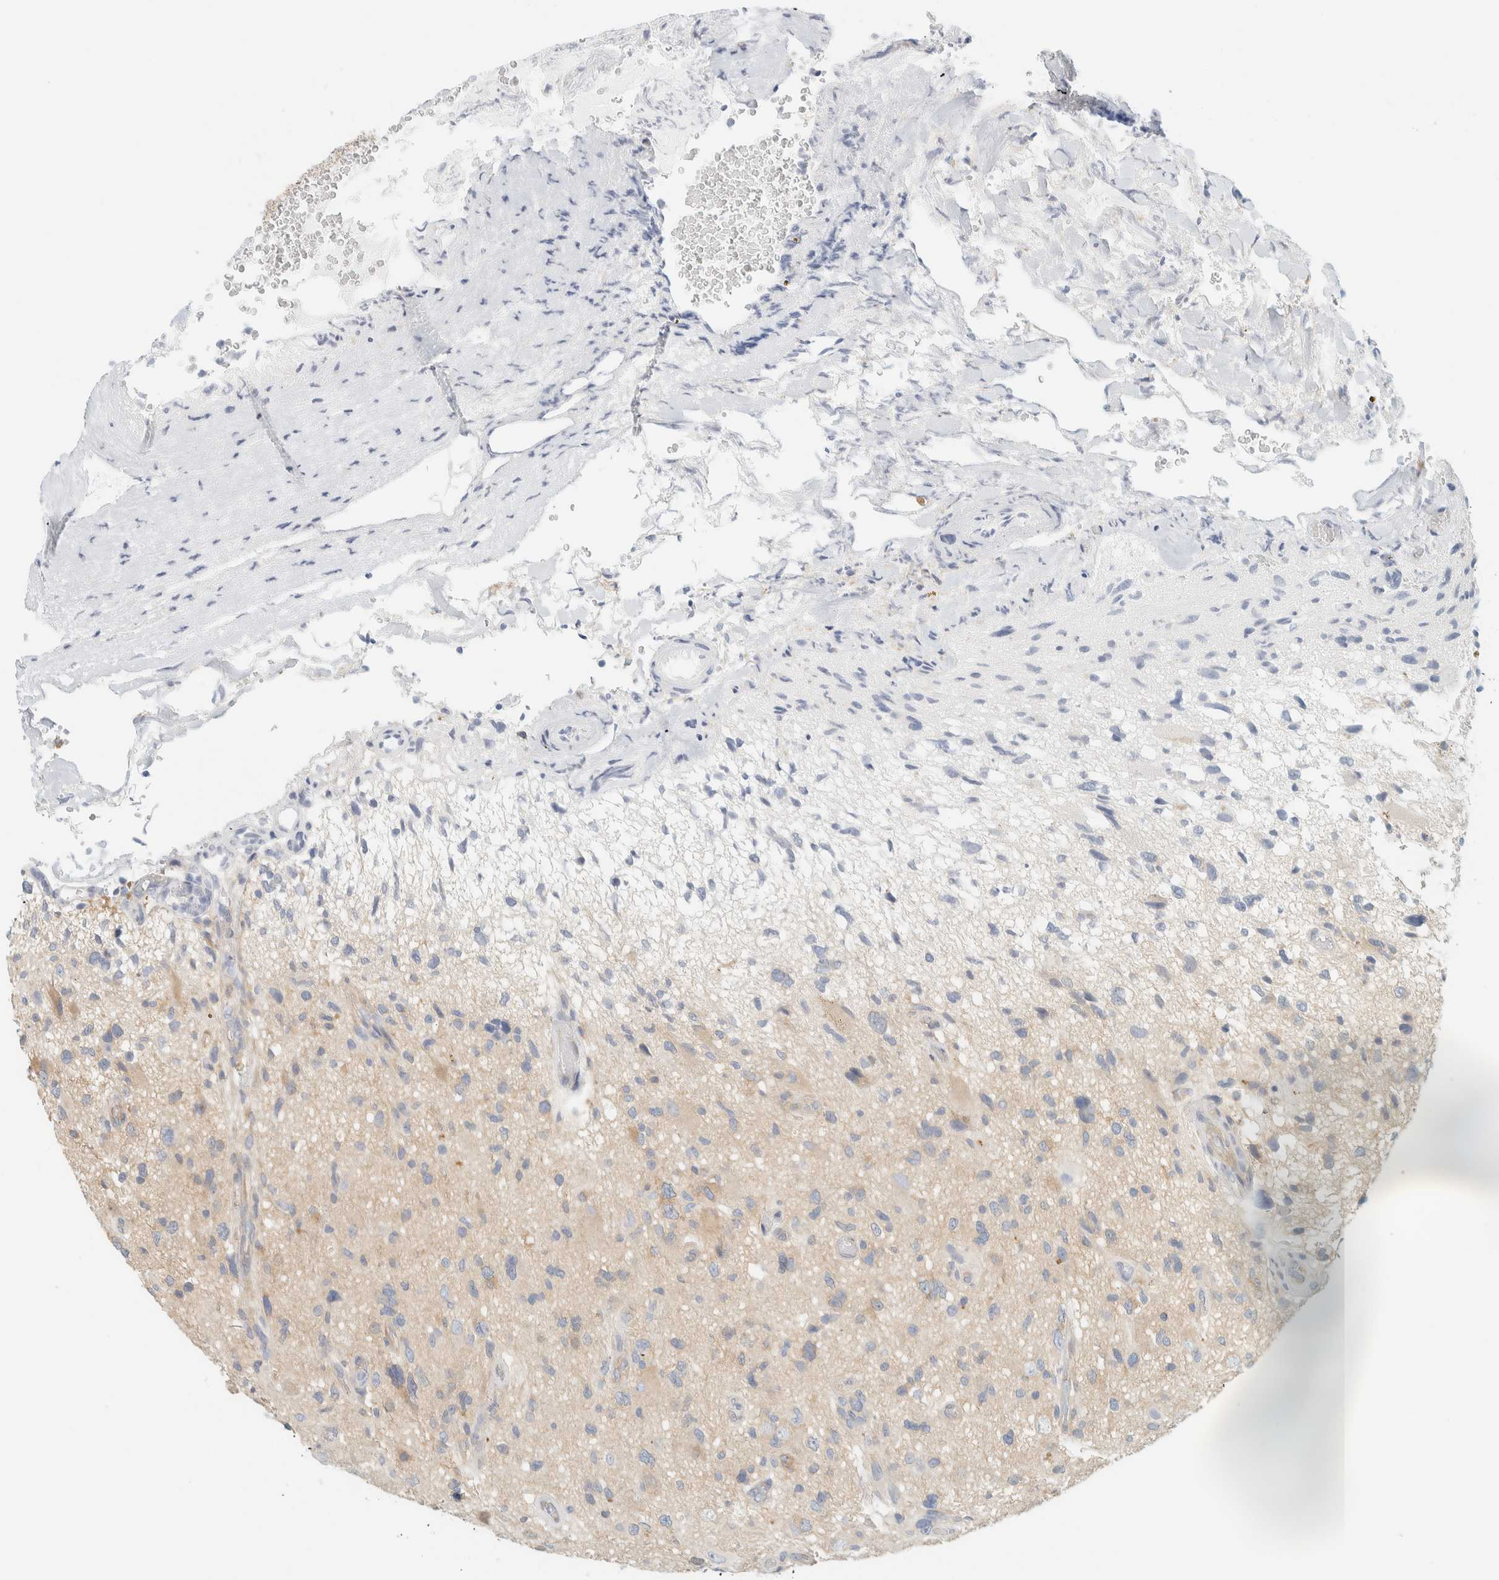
{"staining": {"intensity": "weak", "quantity": "<25%", "location": "cytoplasmic/membranous"}, "tissue": "glioma", "cell_type": "Tumor cells", "image_type": "cancer", "snomed": [{"axis": "morphology", "description": "Glioma, malignant, High grade"}, {"axis": "topography", "description": "Brain"}], "caption": "DAB immunohistochemical staining of malignant glioma (high-grade) exhibits no significant expression in tumor cells.", "gene": "PTGES3L-AARSD1", "patient": {"sex": "male", "age": 33}}